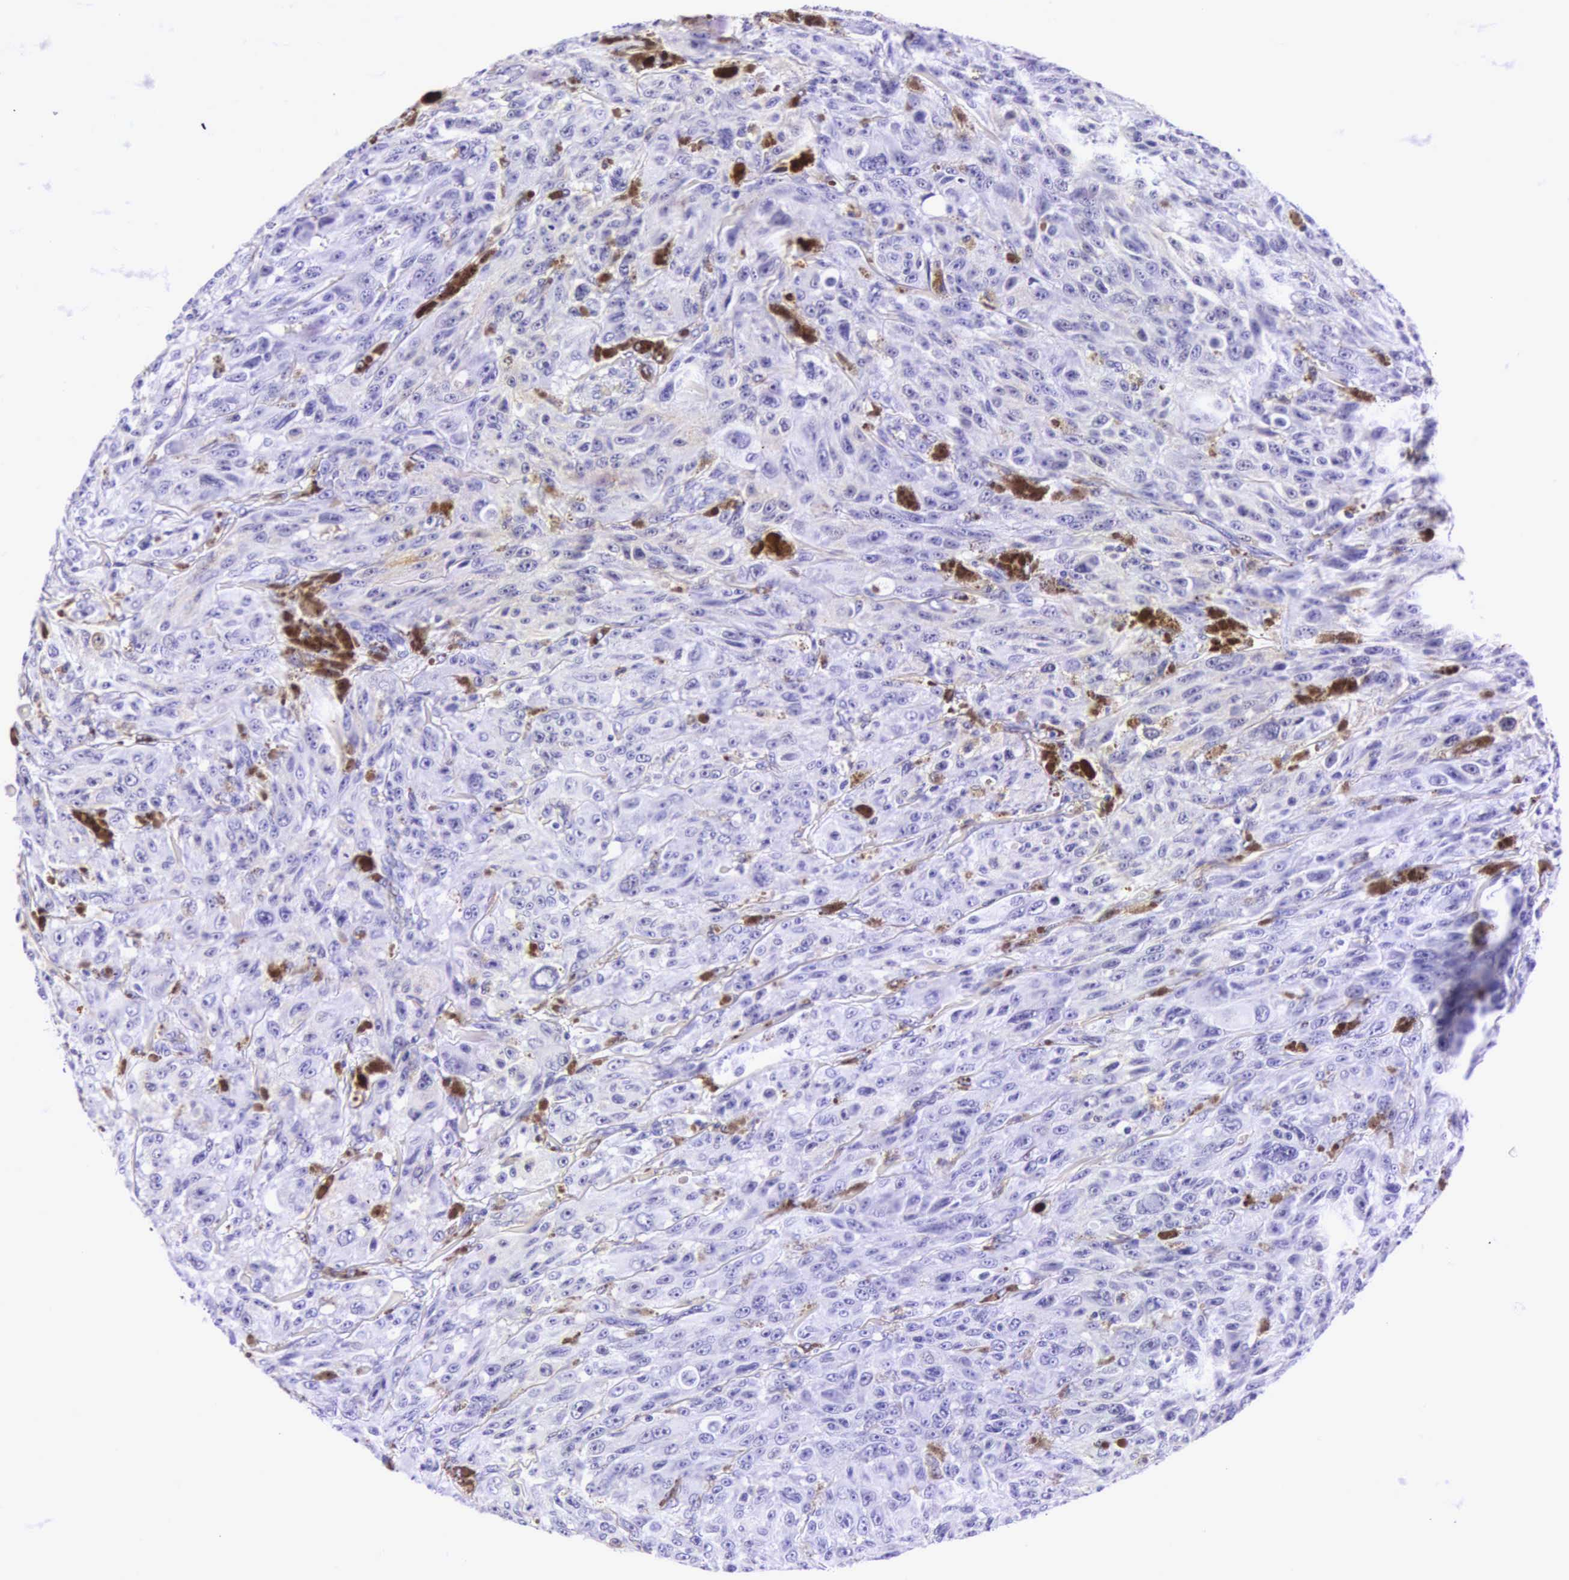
{"staining": {"intensity": "negative", "quantity": "none", "location": "none"}, "tissue": "melanoma", "cell_type": "Tumor cells", "image_type": "cancer", "snomed": [{"axis": "morphology", "description": "Malignant melanoma, NOS"}, {"axis": "topography", "description": "Skin"}], "caption": "This is an IHC photomicrograph of human melanoma. There is no staining in tumor cells.", "gene": "CD1A", "patient": {"sex": "male", "age": 70}}